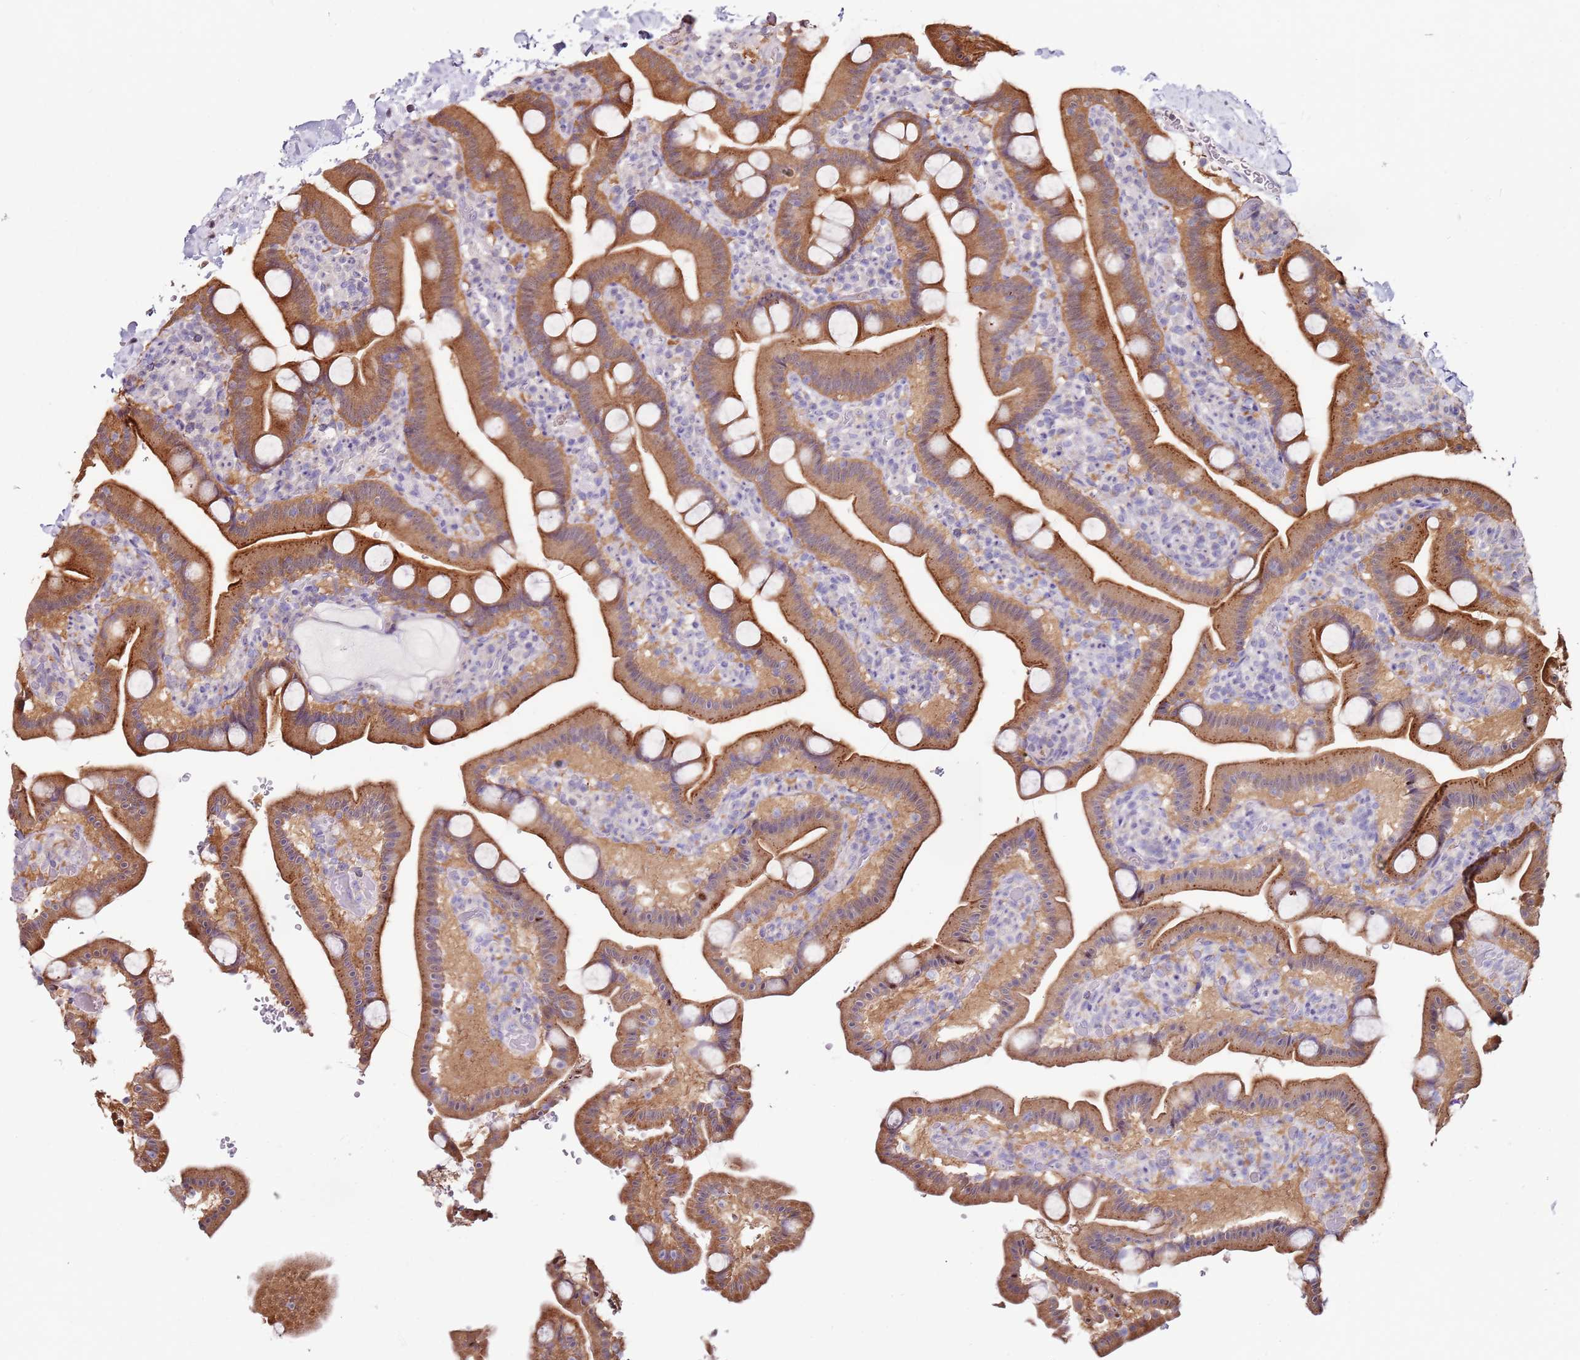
{"staining": {"intensity": "strong", "quantity": "25%-75%", "location": "cytoplasmic/membranous"}, "tissue": "duodenum", "cell_type": "Glandular cells", "image_type": "normal", "snomed": [{"axis": "morphology", "description": "Normal tissue, NOS"}, {"axis": "topography", "description": "Duodenum"}], "caption": "DAB immunohistochemical staining of unremarkable human duodenum demonstrates strong cytoplasmic/membranous protein expression in approximately 25%-75% of glandular cells. The protein is shown in brown color, while the nuclei are stained blue.", "gene": "CNOT9", "patient": {"sex": "male", "age": 55}}